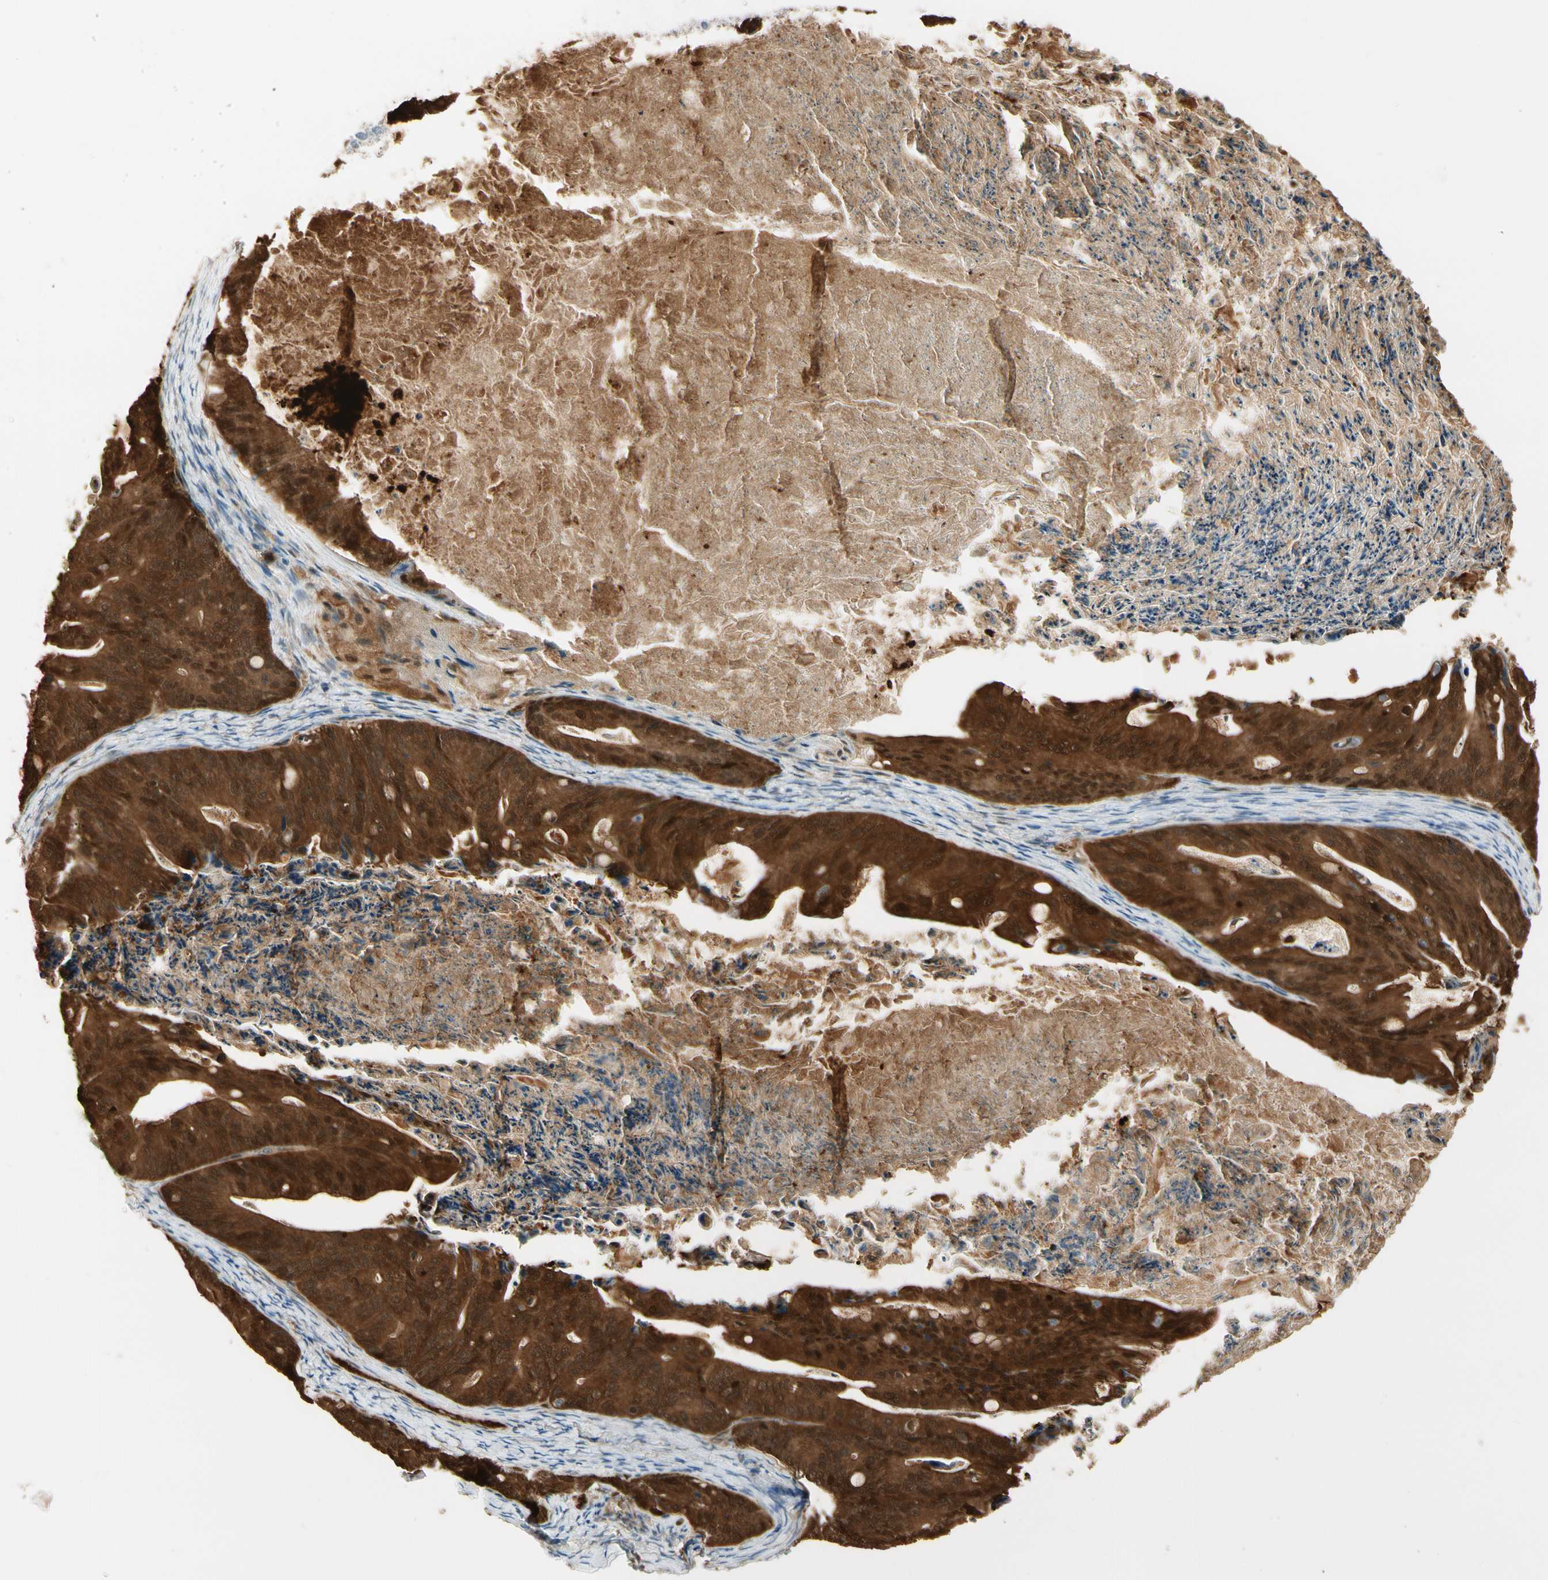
{"staining": {"intensity": "strong", "quantity": ">75%", "location": "cytoplasmic/membranous,nuclear"}, "tissue": "ovarian cancer", "cell_type": "Tumor cells", "image_type": "cancer", "snomed": [{"axis": "morphology", "description": "Cystadenocarcinoma, mucinous, NOS"}, {"axis": "topography", "description": "Ovary"}], "caption": "This histopathology image displays mucinous cystadenocarcinoma (ovarian) stained with immunohistochemistry (IHC) to label a protein in brown. The cytoplasmic/membranous and nuclear of tumor cells show strong positivity for the protein. Nuclei are counter-stained blue.", "gene": "SERPINB6", "patient": {"sex": "female", "age": 37}}